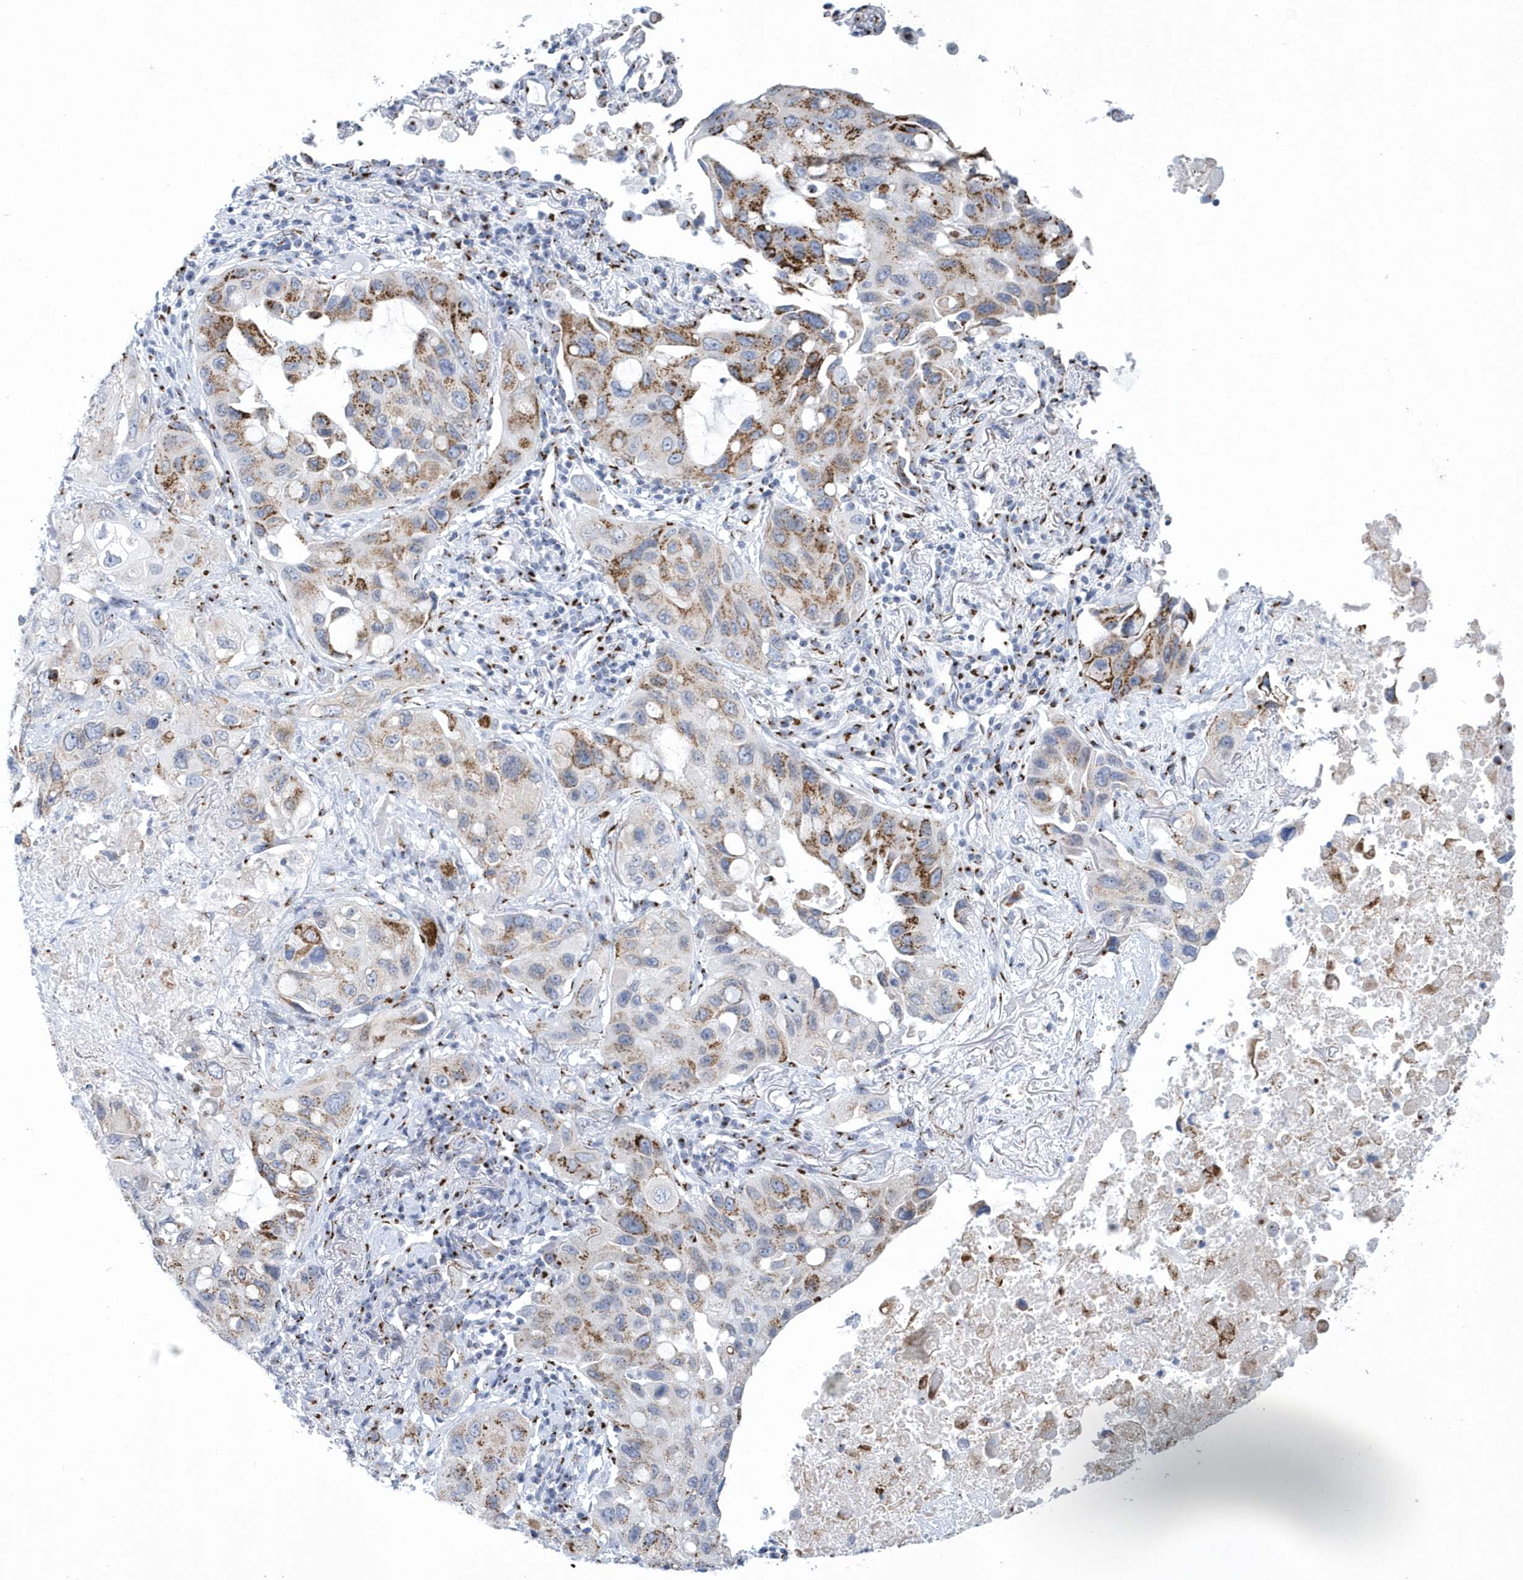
{"staining": {"intensity": "moderate", "quantity": ">75%", "location": "cytoplasmic/membranous"}, "tissue": "lung cancer", "cell_type": "Tumor cells", "image_type": "cancer", "snomed": [{"axis": "morphology", "description": "Squamous cell carcinoma, NOS"}, {"axis": "topography", "description": "Lung"}], "caption": "Protein analysis of lung cancer (squamous cell carcinoma) tissue reveals moderate cytoplasmic/membranous positivity in approximately >75% of tumor cells. (Stains: DAB in brown, nuclei in blue, Microscopy: brightfield microscopy at high magnification).", "gene": "SLX9", "patient": {"sex": "female", "age": 73}}